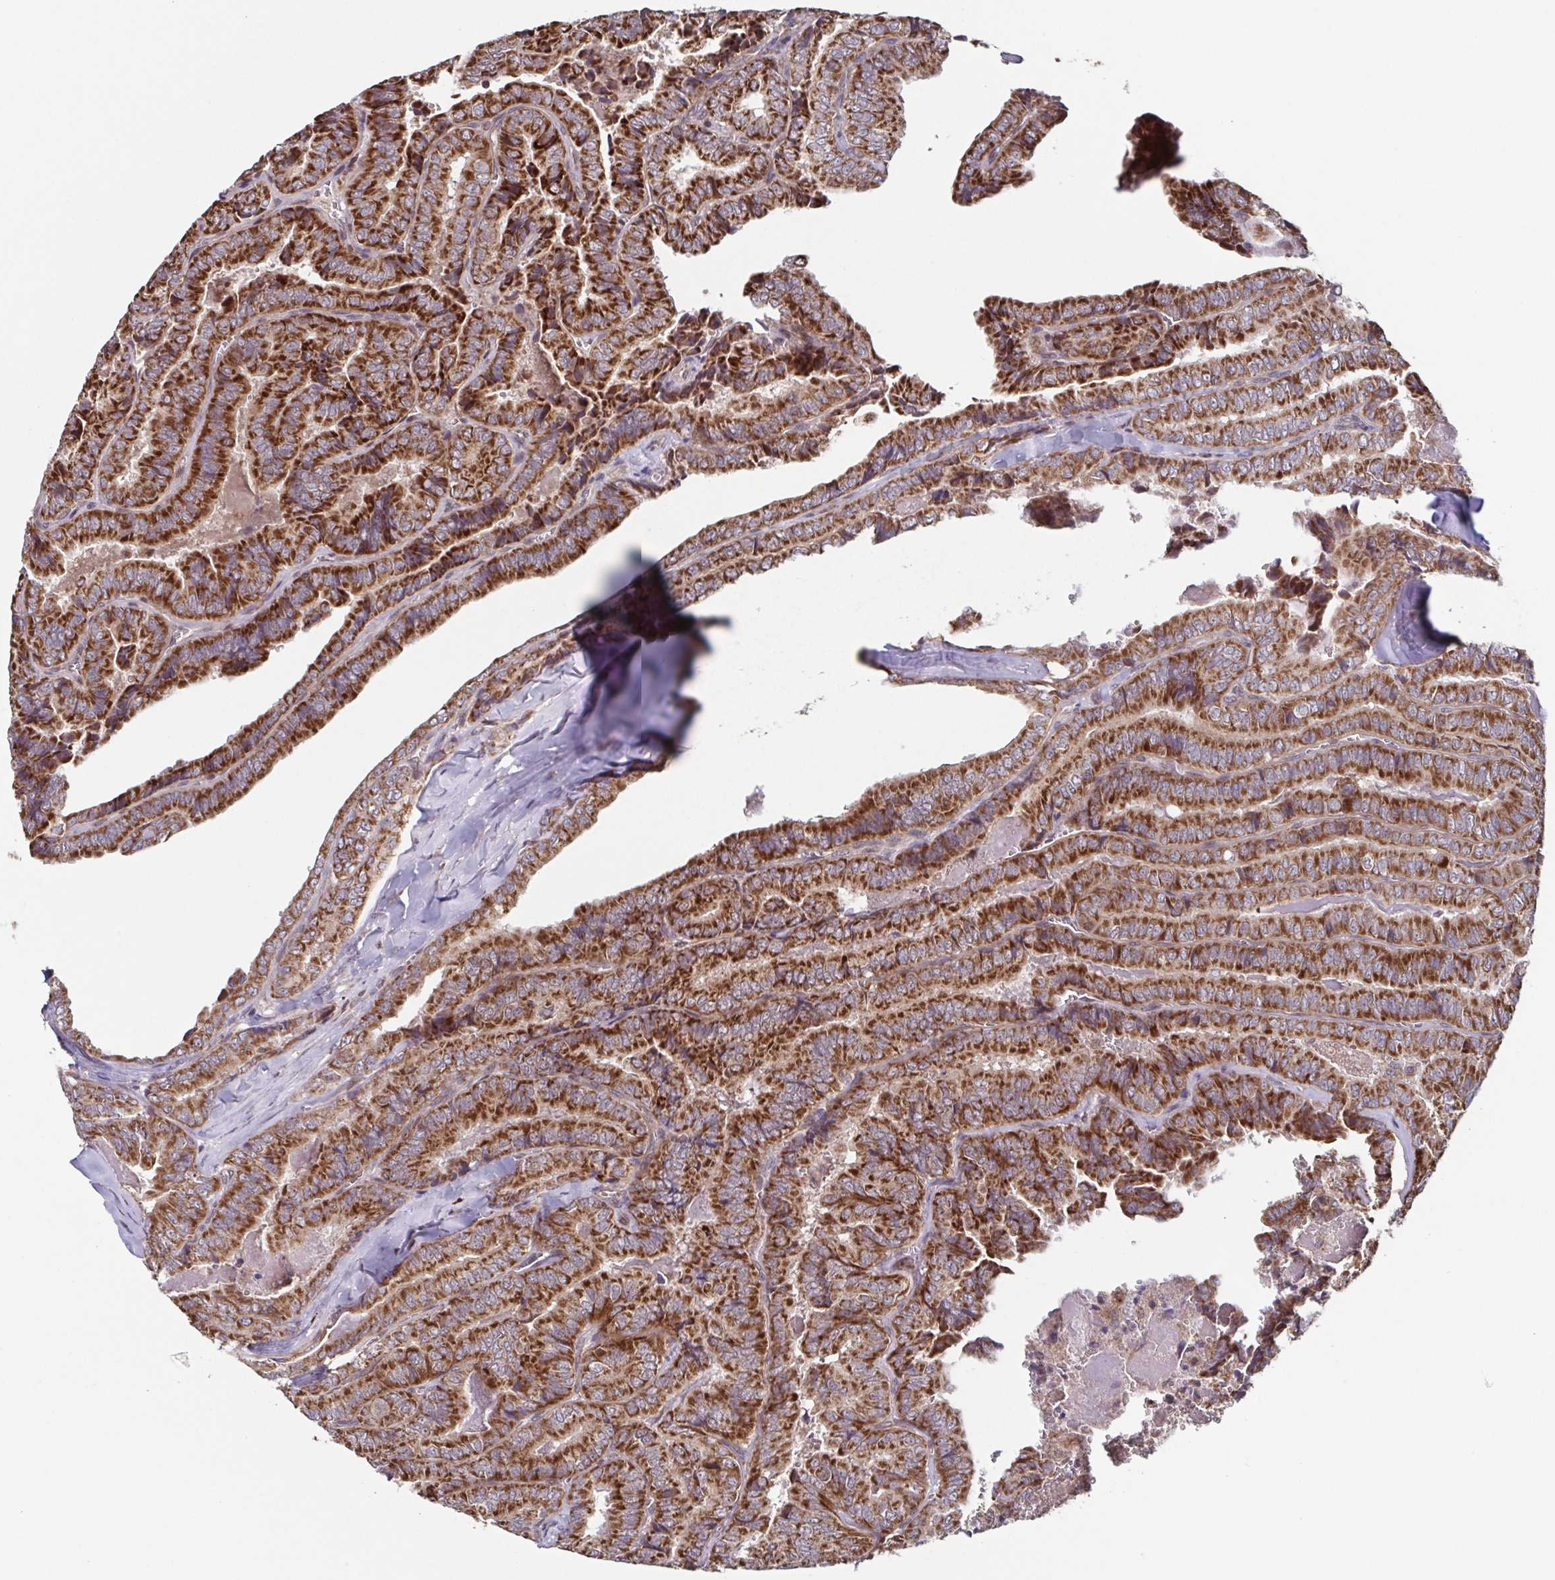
{"staining": {"intensity": "strong", "quantity": ">75%", "location": "cytoplasmic/membranous"}, "tissue": "thyroid cancer", "cell_type": "Tumor cells", "image_type": "cancer", "snomed": [{"axis": "morphology", "description": "Papillary adenocarcinoma, NOS"}, {"axis": "topography", "description": "Thyroid gland"}], "caption": "Thyroid papillary adenocarcinoma stained with IHC reveals strong cytoplasmic/membranous positivity in about >75% of tumor cells.", "gene": "TTC19", "patient": {"sex": "female", "age": 75}}